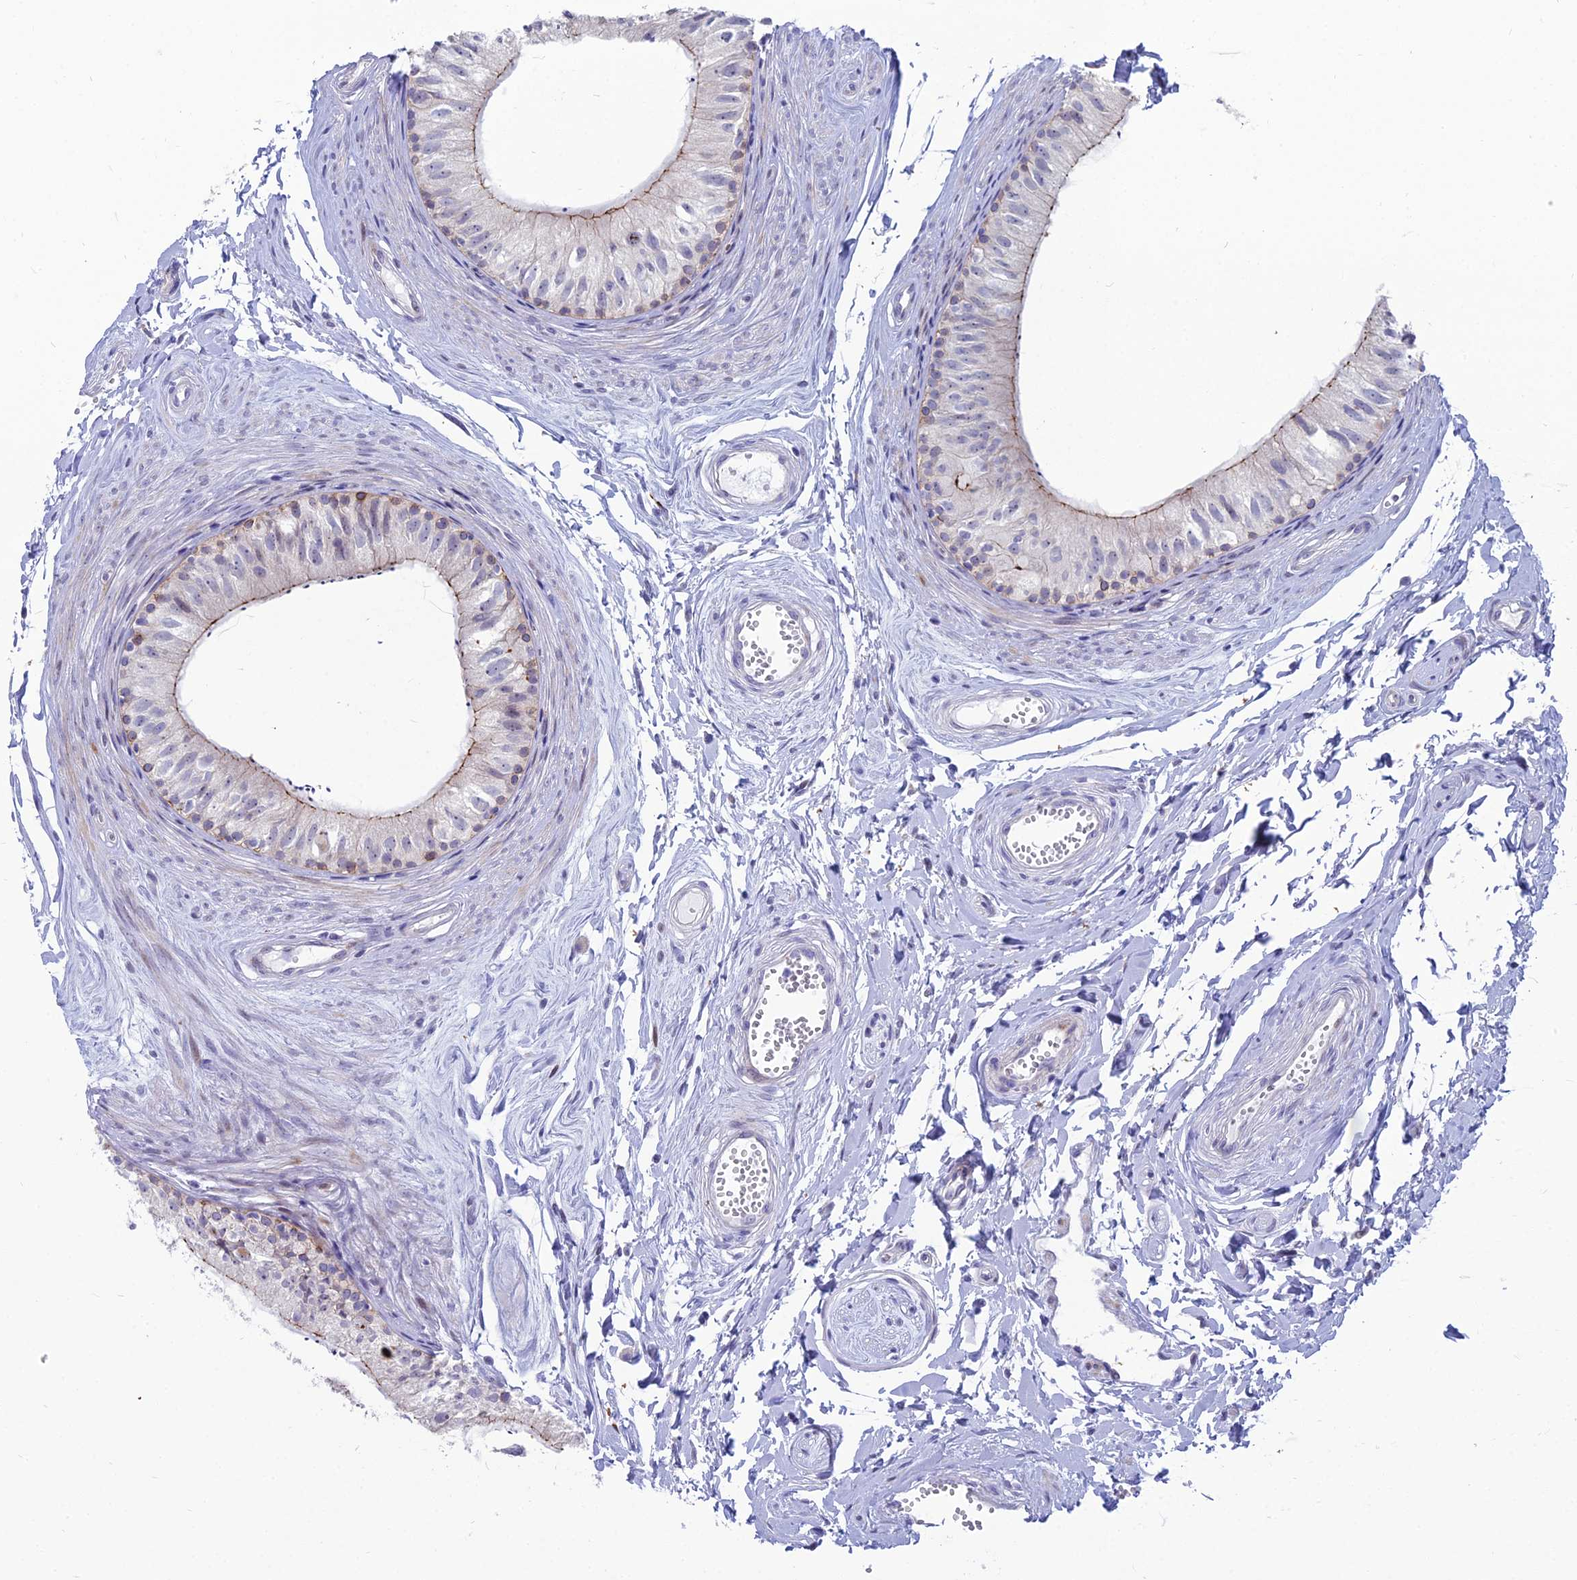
{"staining": {"intensity": "moderate", "quantity": "<25%", "location": "cytoplasmic/membranous"}, "tissue": "epididymis", "cell_type": "Glandular cells", "image_type": "normal", "snomed": [{"axis": "morphology", "description": "Normal tissue, NOS"}, {"axis": "topography", "description": "Epididymis"}], "caption": "A micrograph of human epididymis stained for a protein exhibits moderate cytoplasmic/membranous brown staining in glandular cells. Nuclei are stained in blue.", "gene": "ENSG00000285920", "patient": {"sex": "male", "age": 56}}